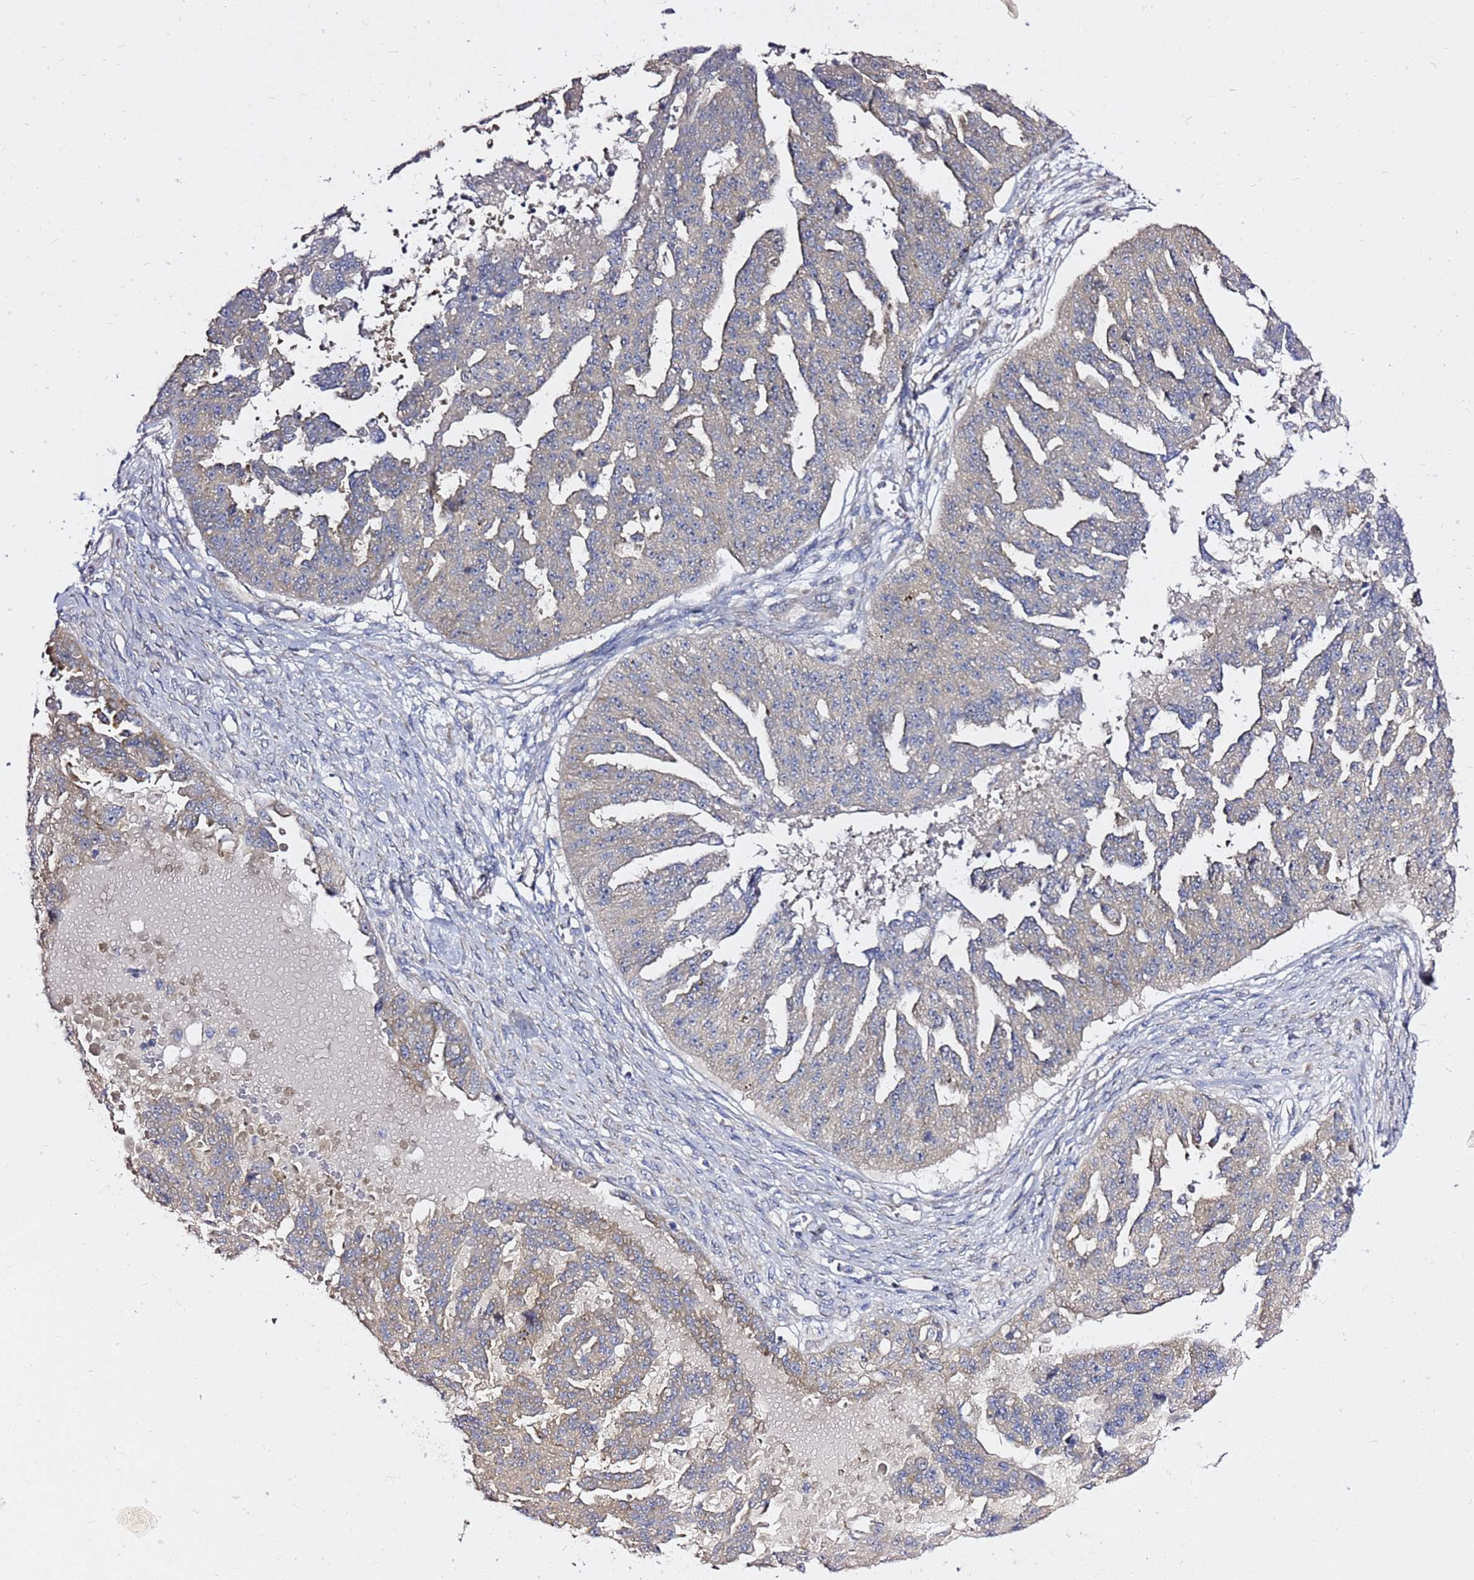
{"staining": {"intensity": "weak", "quantity": "25%-75%", "location": "cytoplasmic/membranous"}, "tissue": "ovarian cancer", "cell_type": "Tumor cells", "image_type": "cancer", "snomed": [{"axis": "morphology", "description": "Cystadenocarcinoma, serous, NOS"}, {"axis": "topography", "description": "Ovary"}], "caption": "The immunohistochemical stain shows weak cytoplasmic/membranous positivity in tumor cells of serous cystadenocarcinoma (ovarian) tissue.", "gene": "MON1B", "patient": {"sex": "female", "age": 58}}